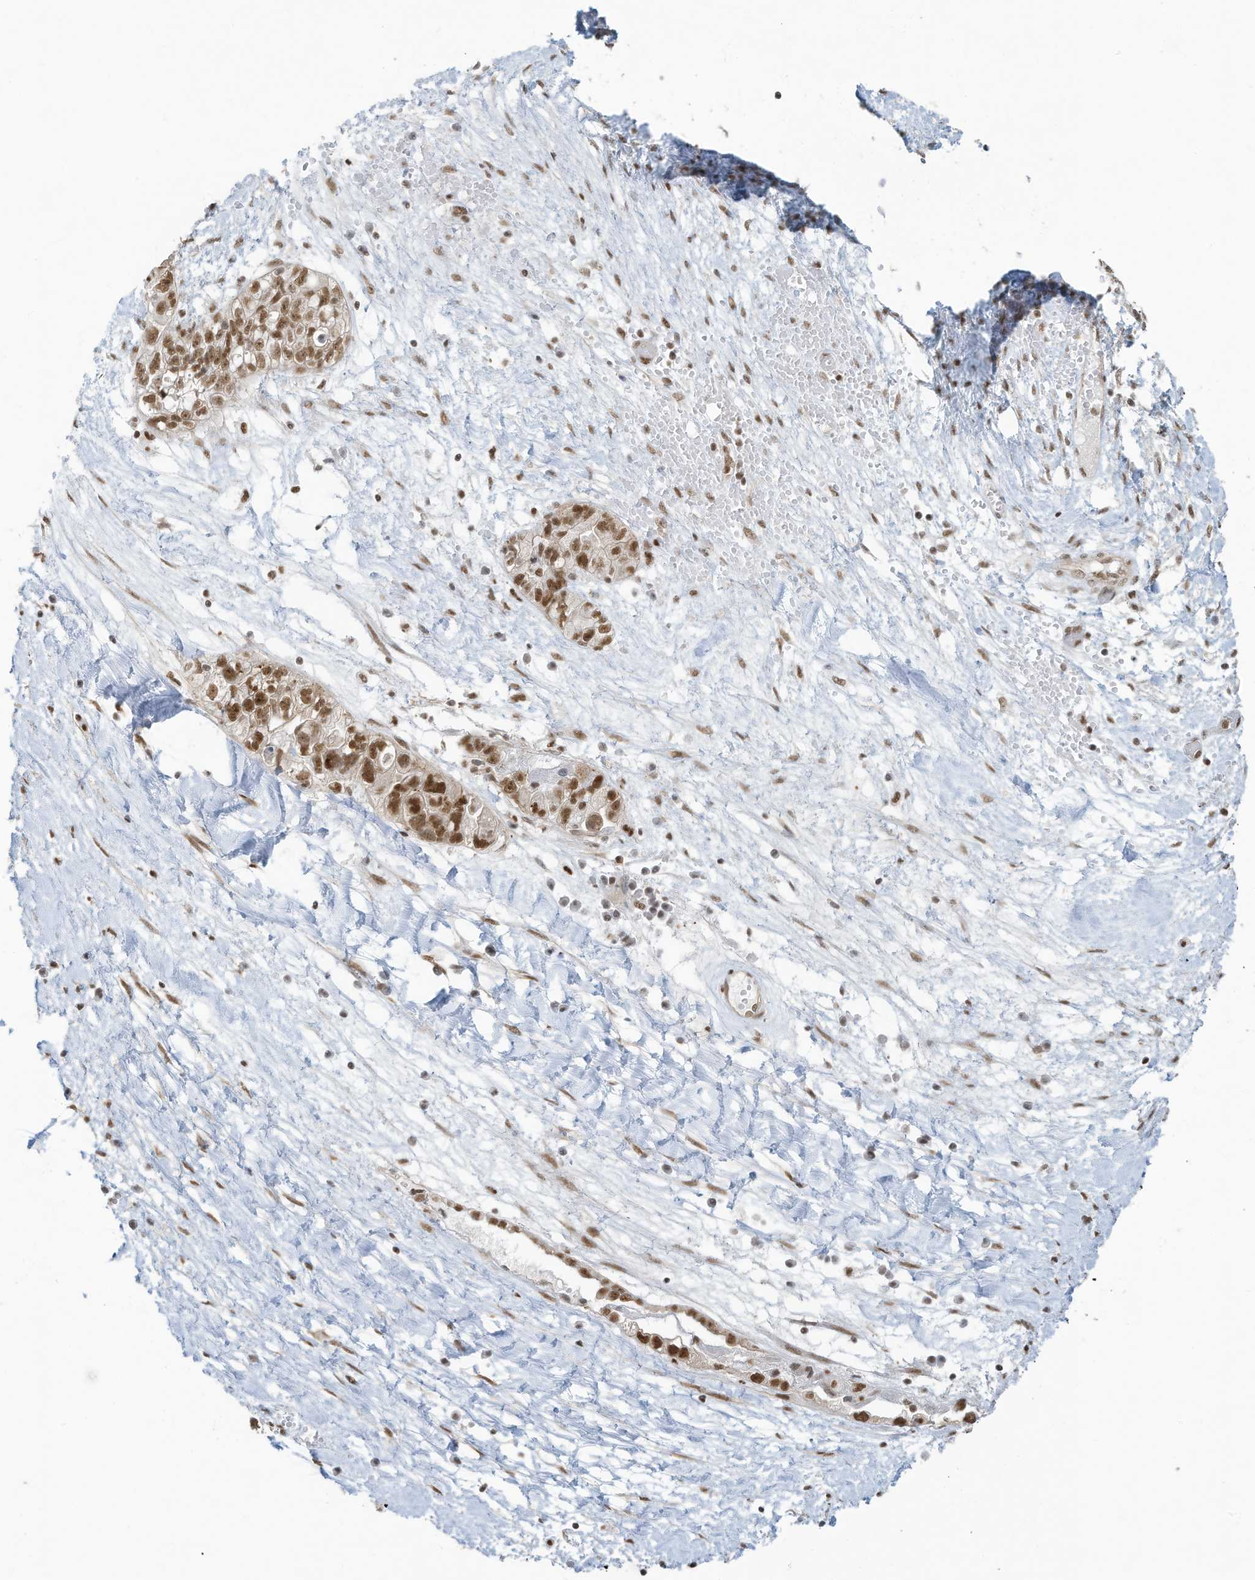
{"staining": {"intensity": "strong", "quantity": ">75%", "location": "nuclear"}, "tissue": "ovarian cancer", "cell_type": "Tumor cells", "image_type": "cancer", "snomed": [{"axis": "morphology", "description": "Carcinoma, NOS"}, {"axis": "morphology", "description": "Cystadenocarcinoma, serous, NOS"}, {"axis": "topography", "description": "Ovary"}], "caption": "Approximately >75% of tumor cells in human serous cystadenocarcinoma (ovarian) reveal strong nuclear protein expression as visualized by brown immunohistochemical staining.", "gene": "DBR1", "patient": {"sex": "female", "age": 69}}